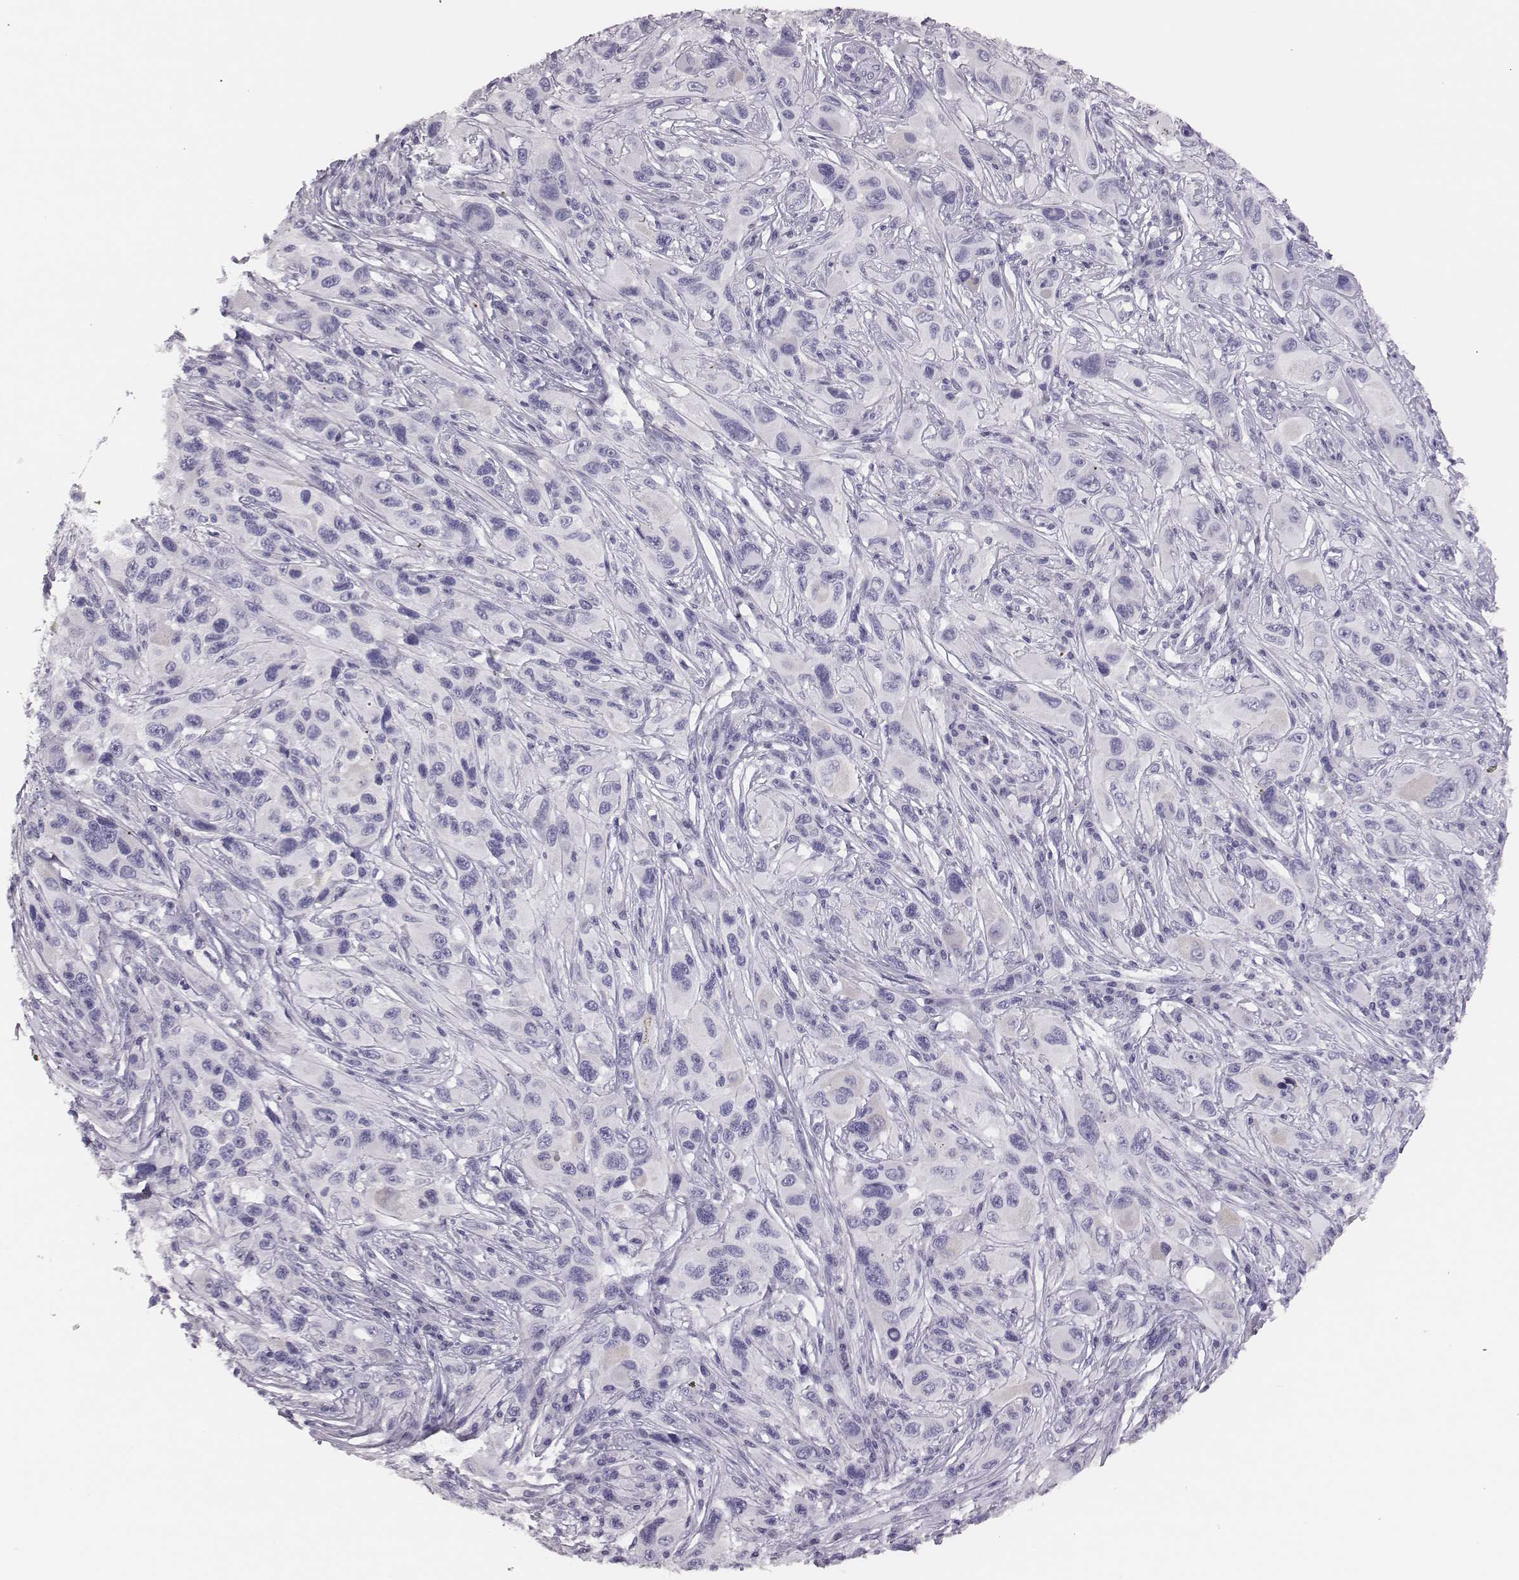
{"staining": {"intensity": "negative", "quantity": "none", "location": "none"}, "tissue": "melanoma", "cell_type": "Tumor cells", "image_type": "cancer", "snomed": [{"axis": "morphology", "description": "Malignant melanoma, NOS"}, {"axis": "topography", "description": "Skin"}], "caption": "This is an IHC photomicrograph of melanoma. There is no positivity in tumor cells.", "gene": "H1-6", "patient": {"sex": "male", "age": 53}}